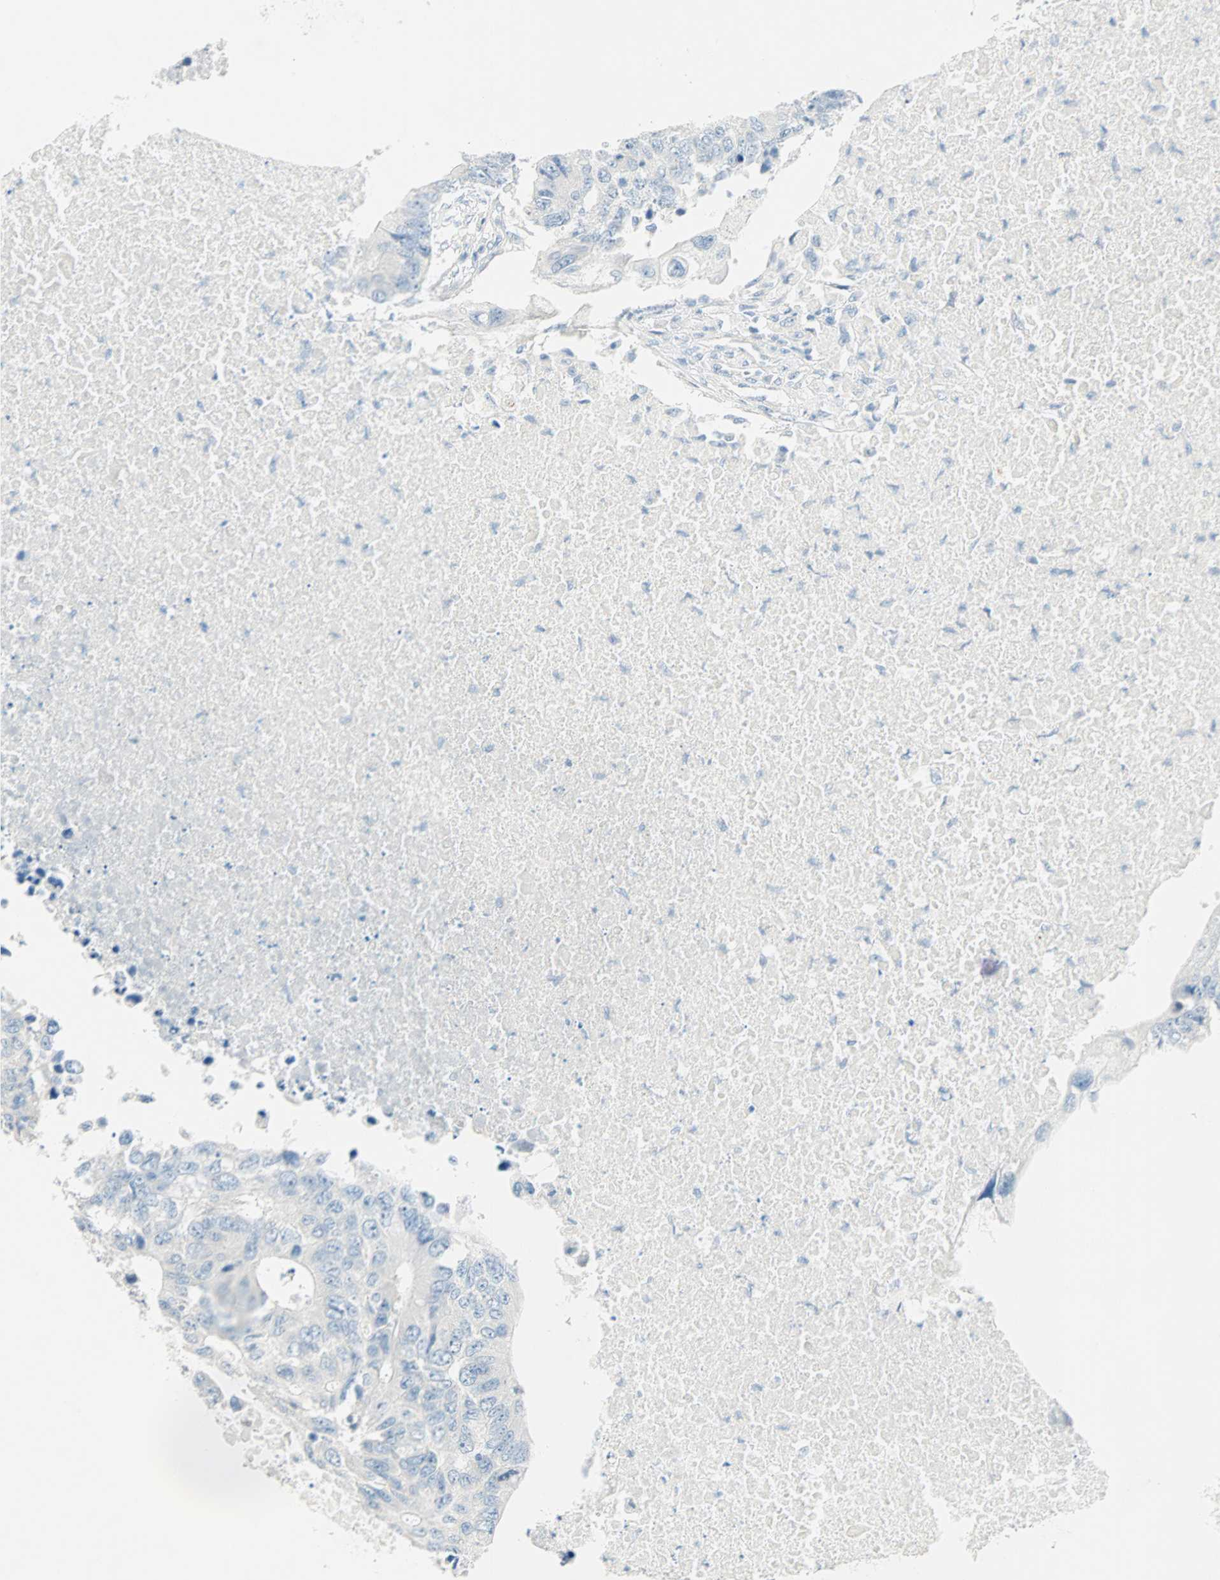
{"staining": {"intensity": "negative", "quantity": "none", "location": "none"}, "tissue": "colorectal cancer", "cell_type": "Tumor cells", "image_type": "cancer", "snomed": [{"axis": "morphology", "description": "Adenocarcinoma, NOS"}, {"axis": "topography", "description": "Colon"}], "caption": "Immunohistochemistry (IHC) photomicrograph of neoplastic tissue: colorectal cancer (adenocarcinoma) stained with DAB (3,3'-diaminobenzidine) demonstrates no significant protein expression in tumor cells. (DAB (3,3'-diaminobenzidine) immunohistochemistry (IHC) visualized using brightfield microscopy, high magnification).", "gene": "SULT1C2", "patient": {"sex": "male", "age": 71}}